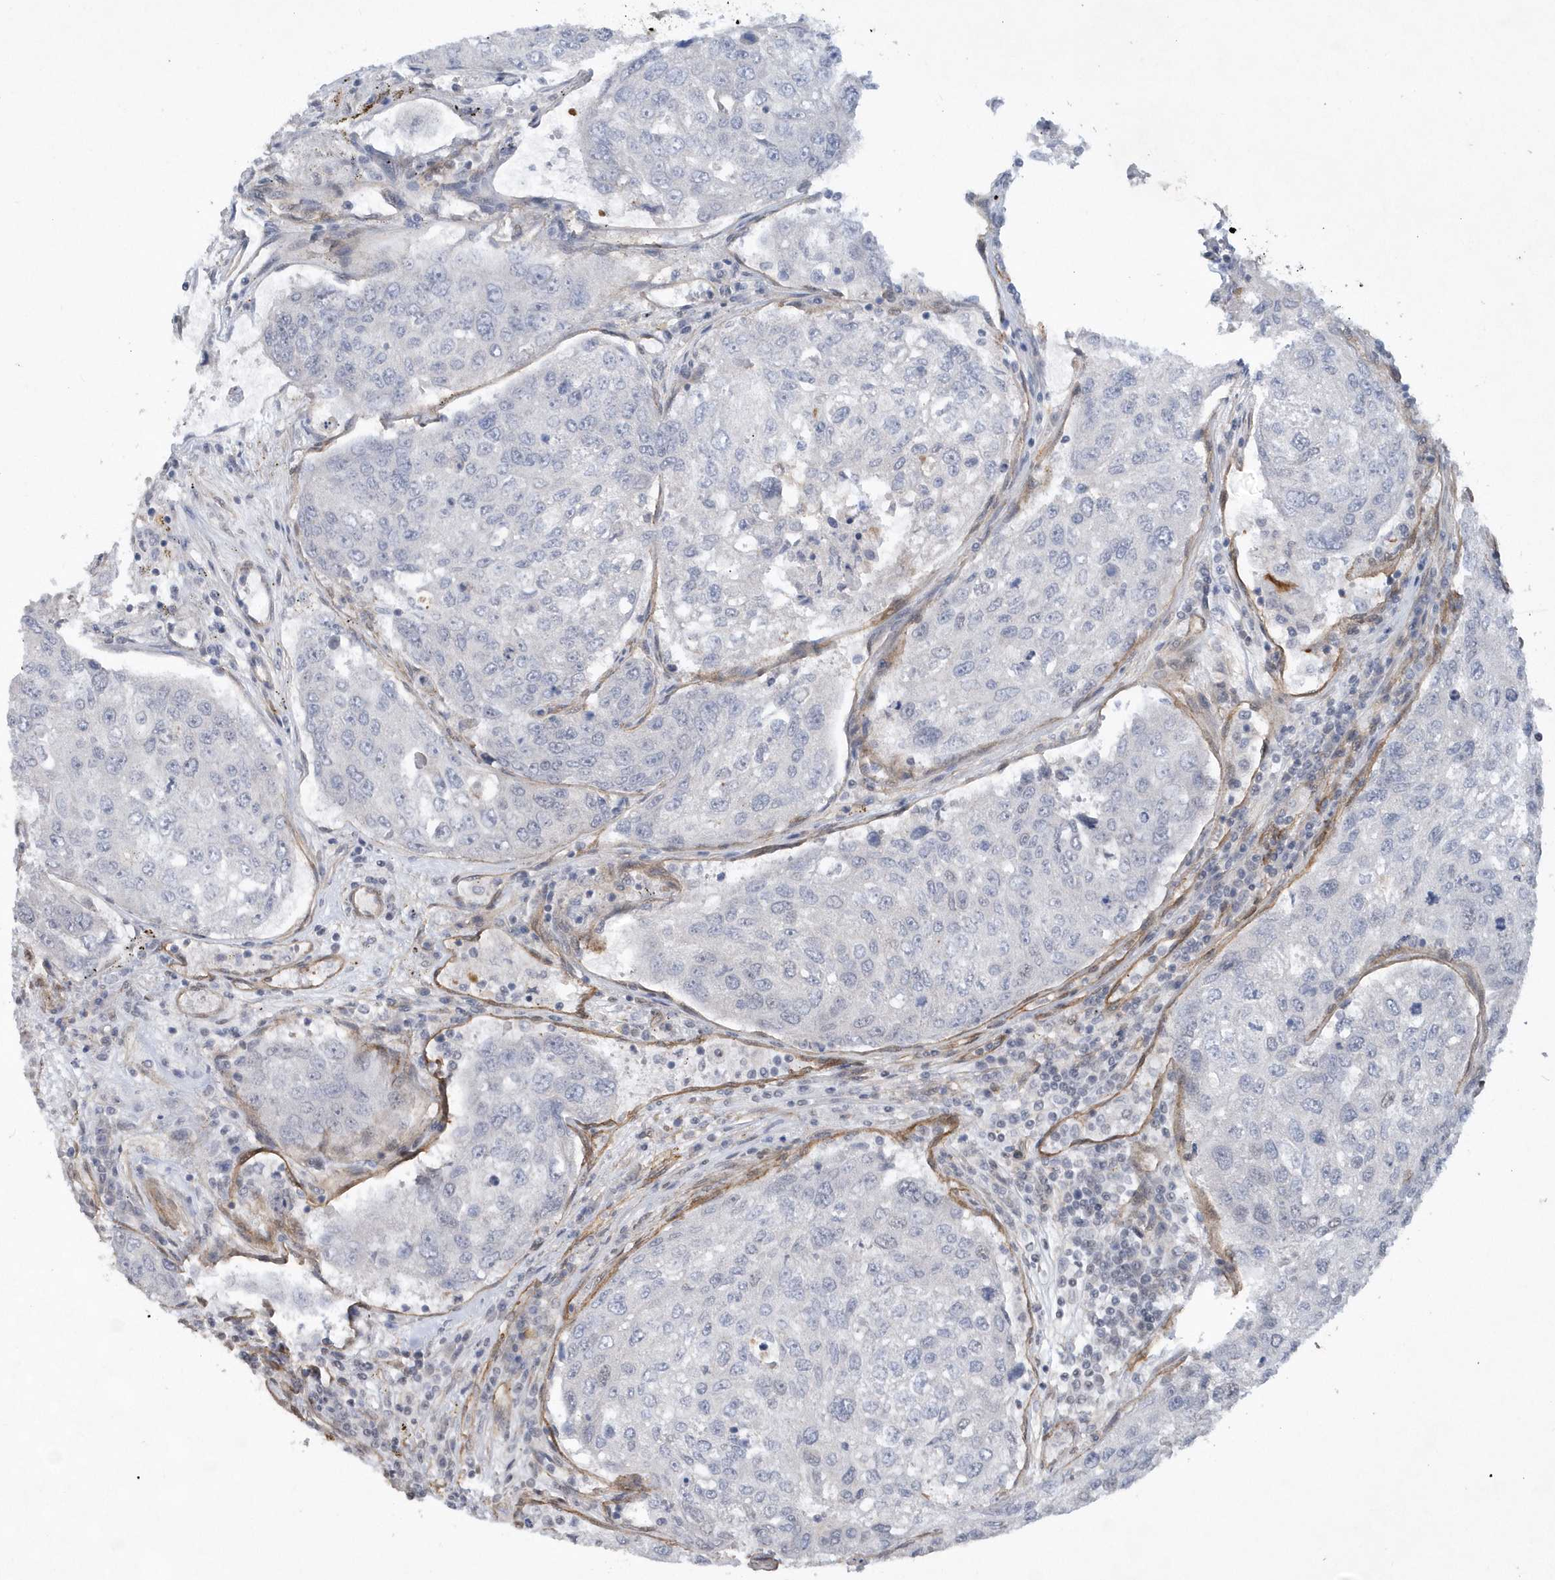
{"staining": {"intensity": "negative", "quantity": "none", "location": "none"}, "tissue": "urothelial cancer", "cell_type": "Tumor cells", "image_type": "cancer", "snomed": [{"axis": "morphology", "description": "Urothelial carcinoma, High grade"}, {"axis": "topography", "description": "Lymph node"}, {"axis": "topography", "description": "Urinary bladder"}], "caption": "IHC histopathology image of urothelial cancer stained for a protein (brown), which displays no expression in tumor cells.", "gene": "RAI14", "patient": {"sex": "male", "age": 51}}